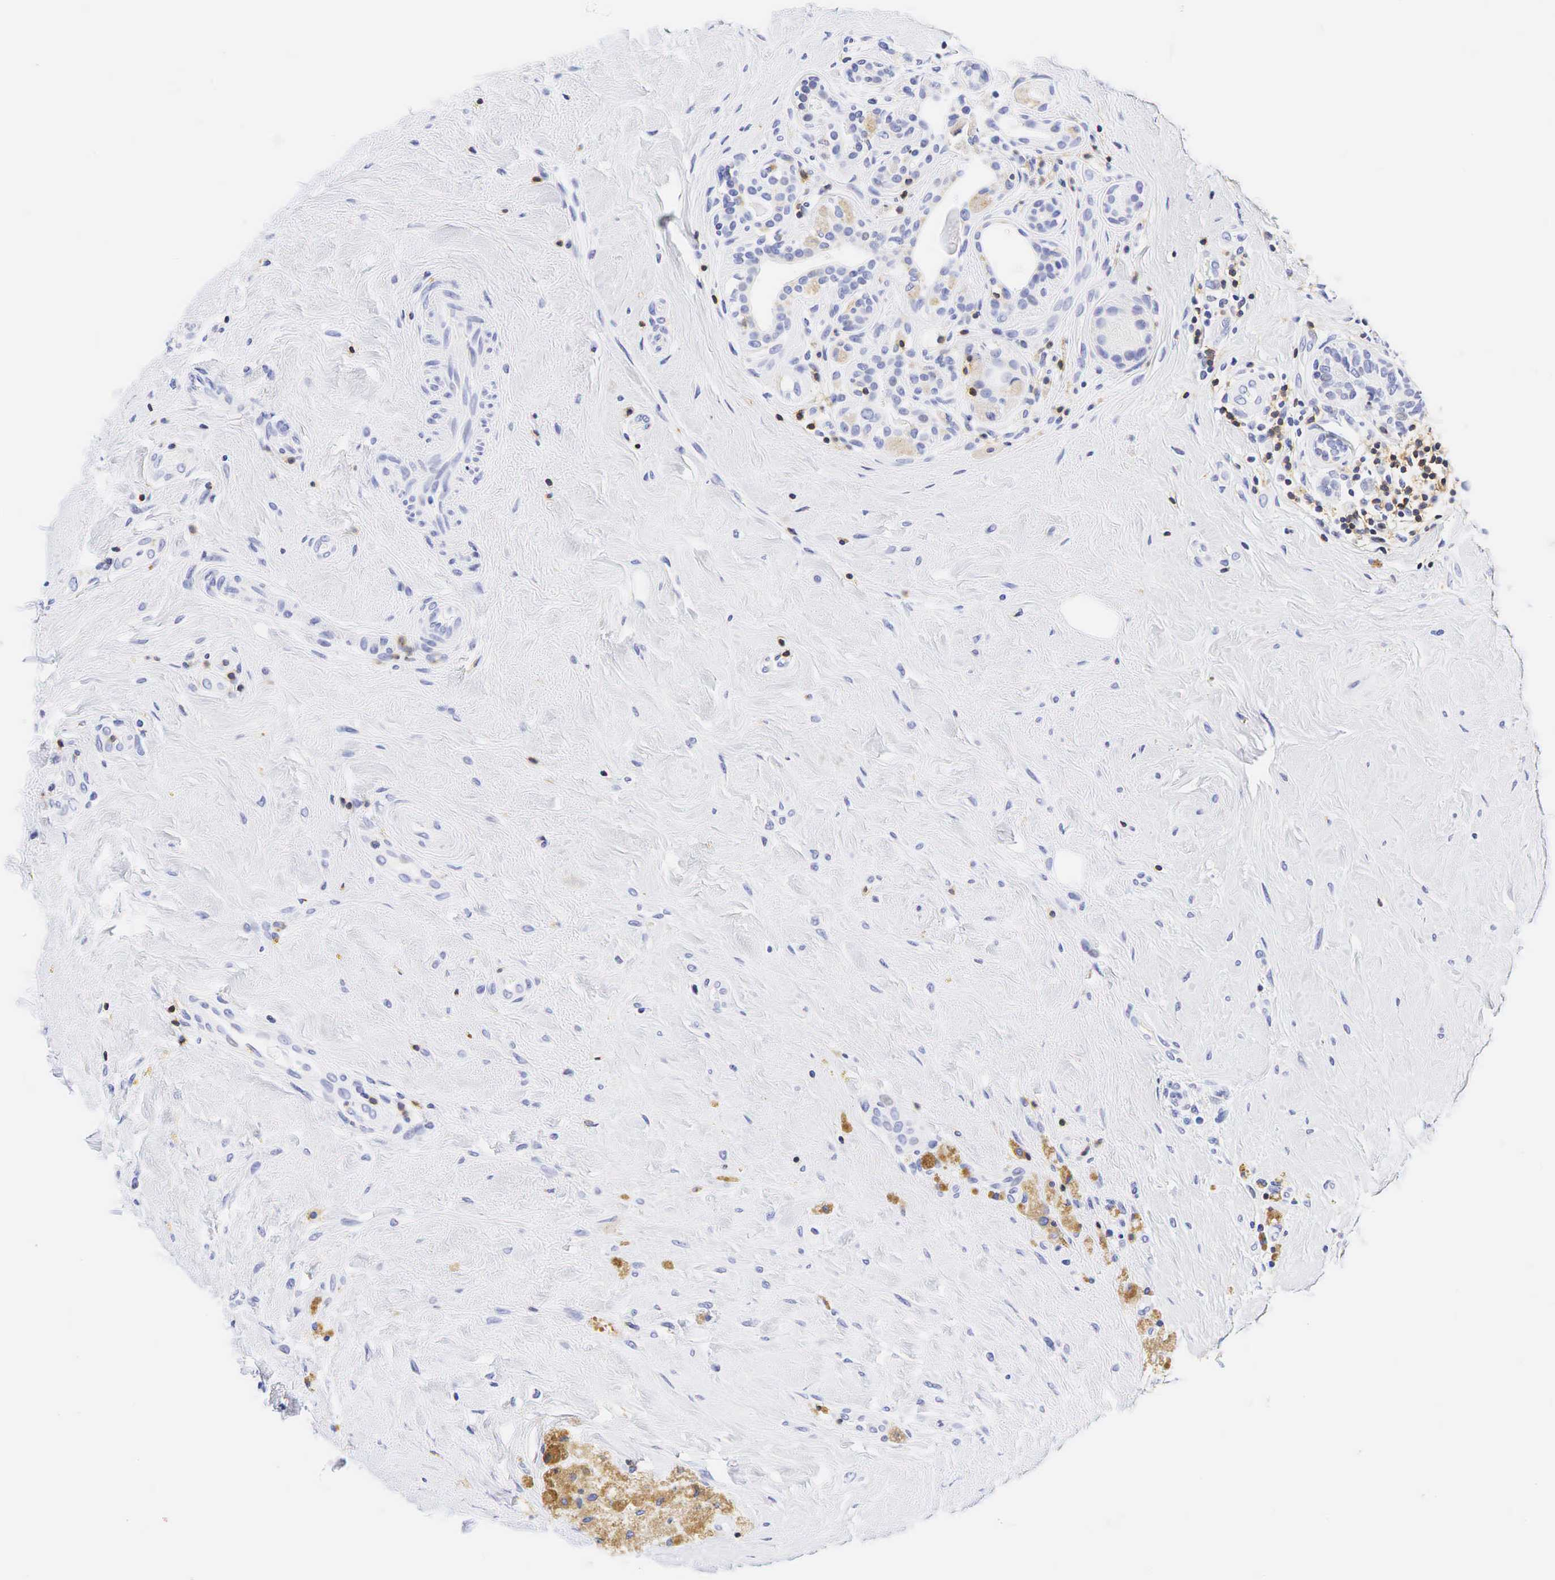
{"staining": {"intensity": "negative", "quantity": "none", "location": "none"}, "tissue": "breast cancer", "cell_type": "Tumor cells", "image_type": "cancer", "snomed": [{"axis": "morphology", "description": "Duct carcinoma"}, {"axis": "topography", "description": "Breast"}], "caption": "Breast invasive ductal carcinoma stained for a protein using IHC reveals no staining tumor cells.", "gene": "CD3E", "patient": {"sex": "female", "age": 72}}